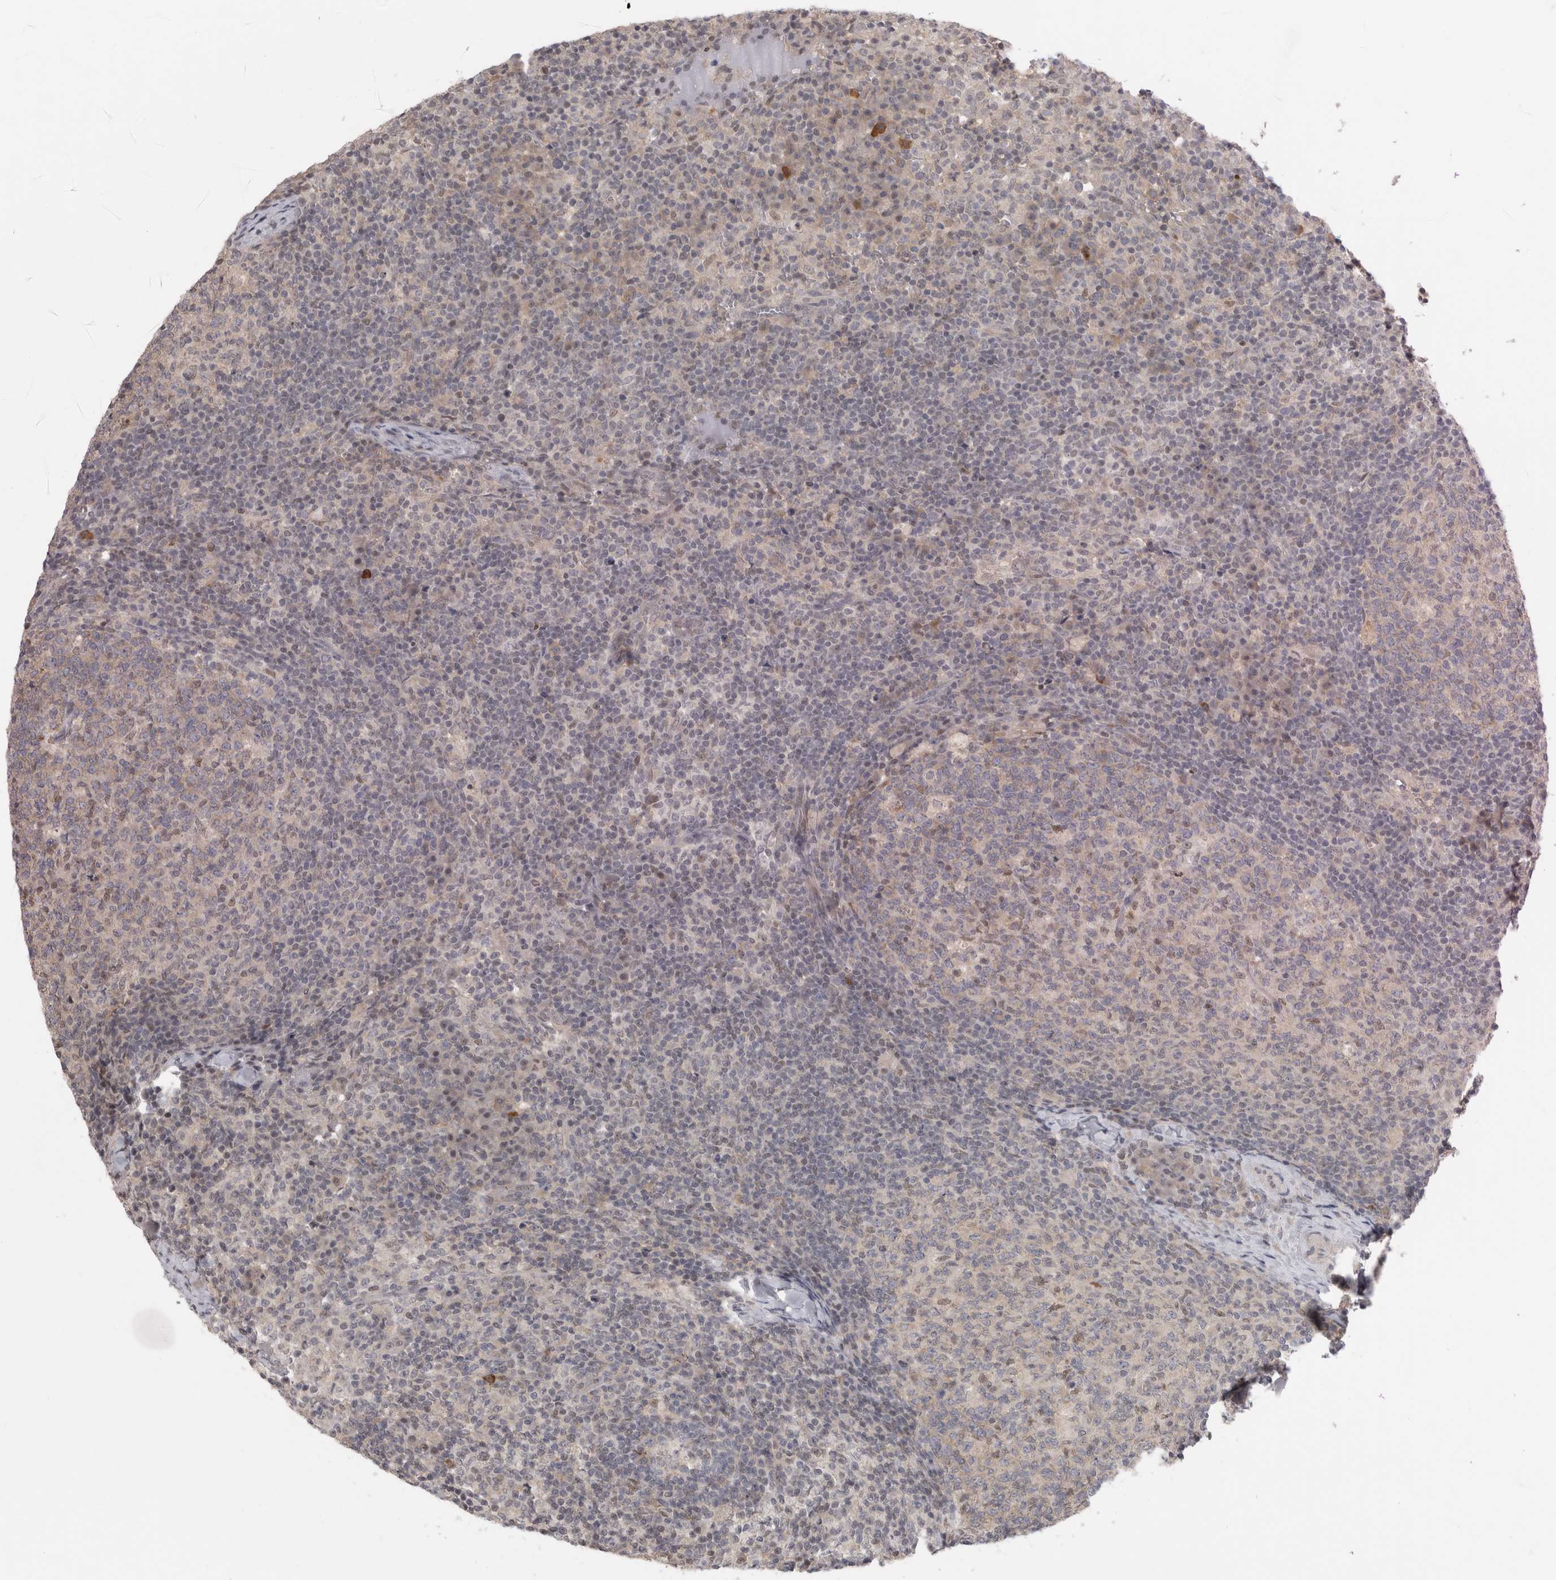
{"staining": {"intensity": "negative", "quantity": "none", "location": "none"}, "tissue": "lymph node", "cell_type": "Germinal center cells", "image_type": "normal", "snomed": [{"axis": "morphology", "description": "Normal tissue, NOS"}, {"axis": "morphology", "description": "Inflammation, NOS"}, {"axis": "topography", "description": "Lymph node"}], "caption": "This is a image of immunohistochemistry (IHC) staining of benign lymph node, which shows no positivity in germinal center cells. The staining was performed using DAB to visualize the protein expression in brown, while the nuclei were stained in blue with hematoxylin (Magnification: 20x).", "gene": "PIGP", "patient": {"sex": "male", "age": 55}}